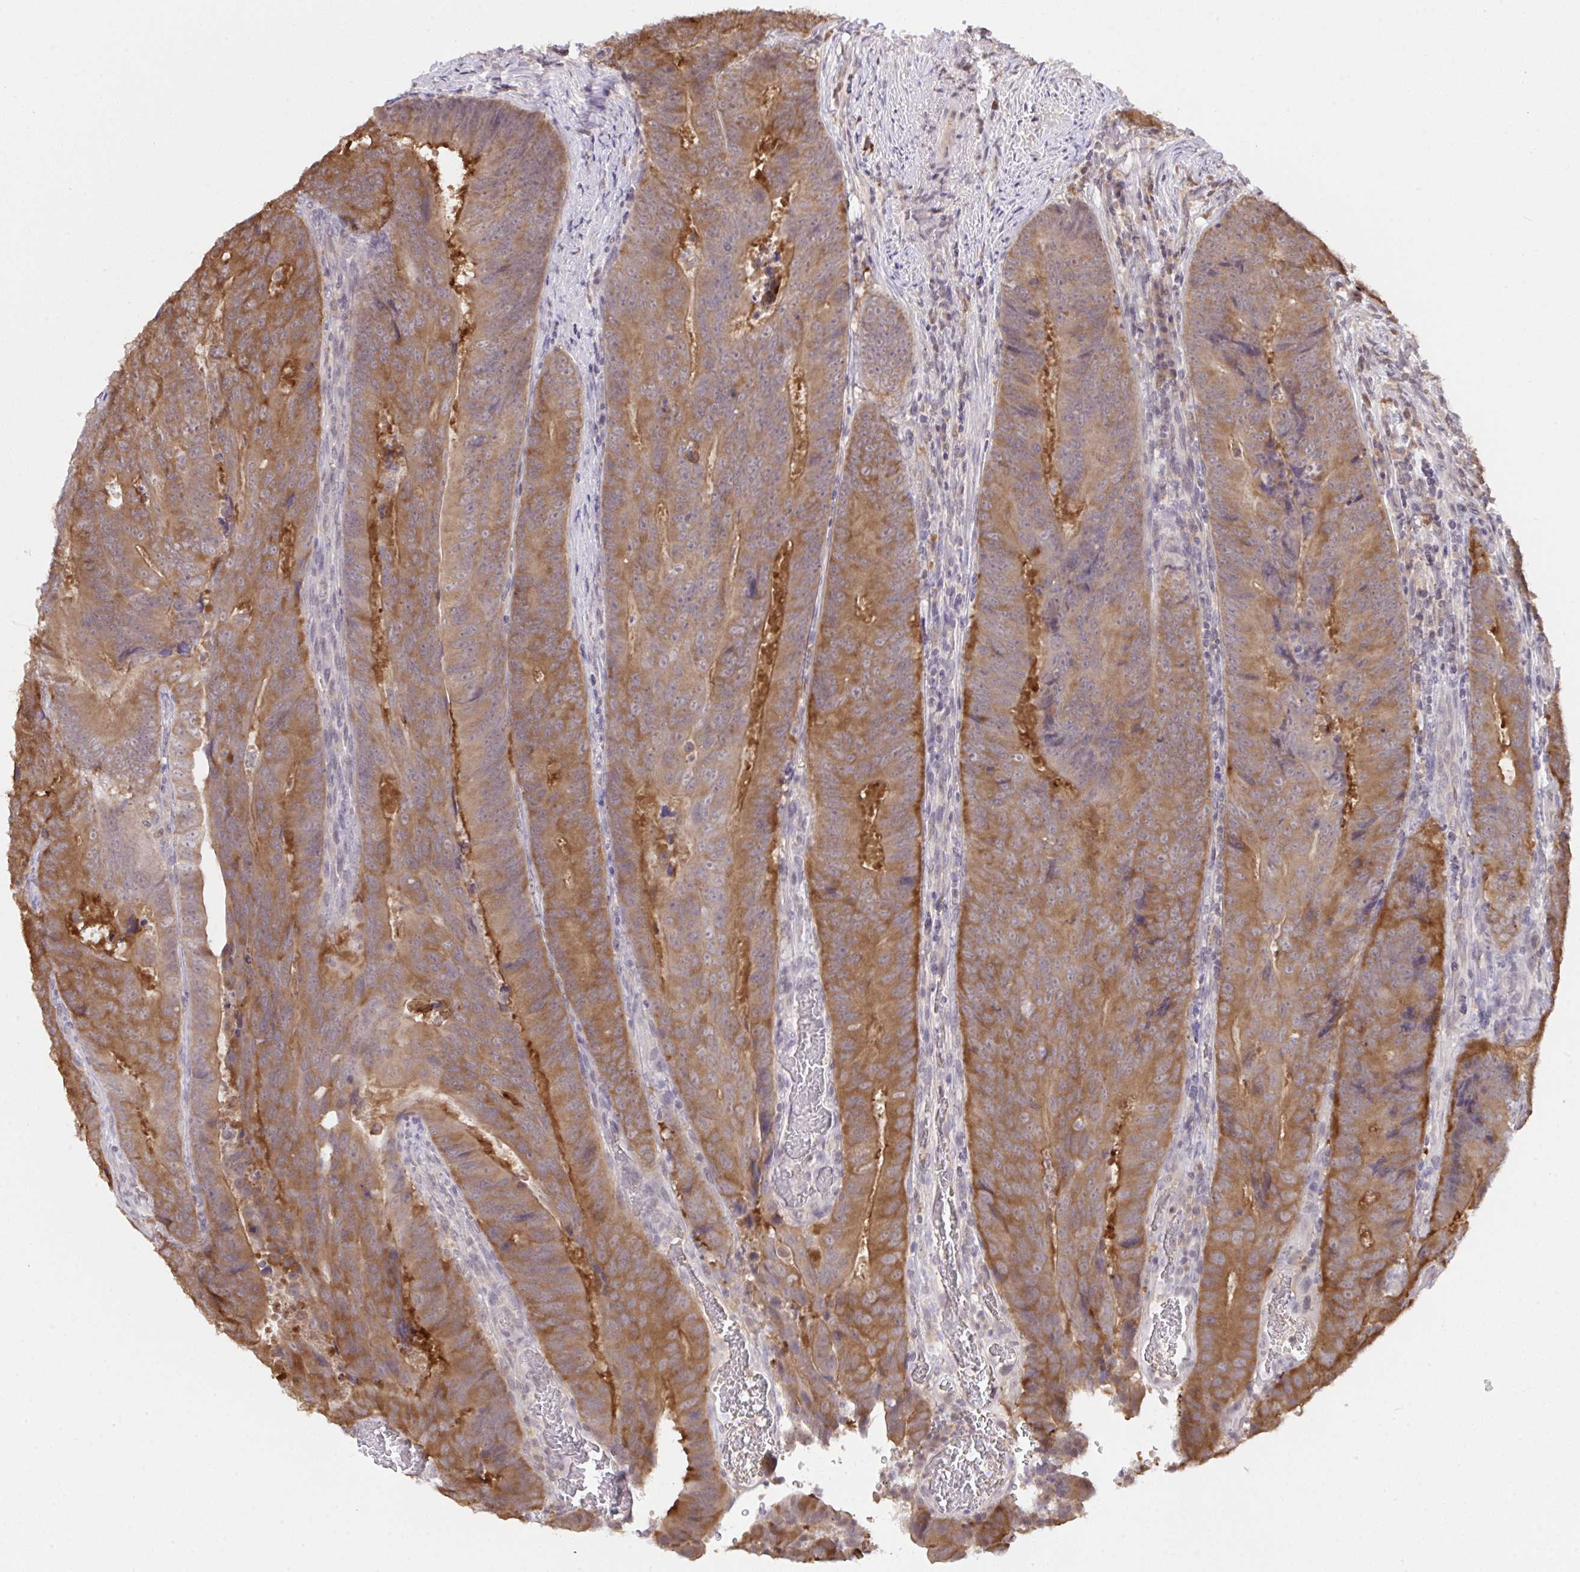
{"staining": {"intensity": "moderate", "quantity": ">75%", "location": "cytoplasmic/membranous"}, "tissue": "colorectal cancer", "cell_type": "Tumor cells", "image_type": "cancer", "snomed": [{"axis": "morphology", "description": "Adenocarcinoma, NOS"}, {"axis": "topography", "description": "Colon"}], "caption": "This is an image of immunohistochemistry (IHC) staining of adenocarcinoma (colorectal), which shows moderate expression in the cytoplasmic/membranous of tumor cells.", "gene": "C12orf57", "patient": {"sex": "female", "age": 48}}